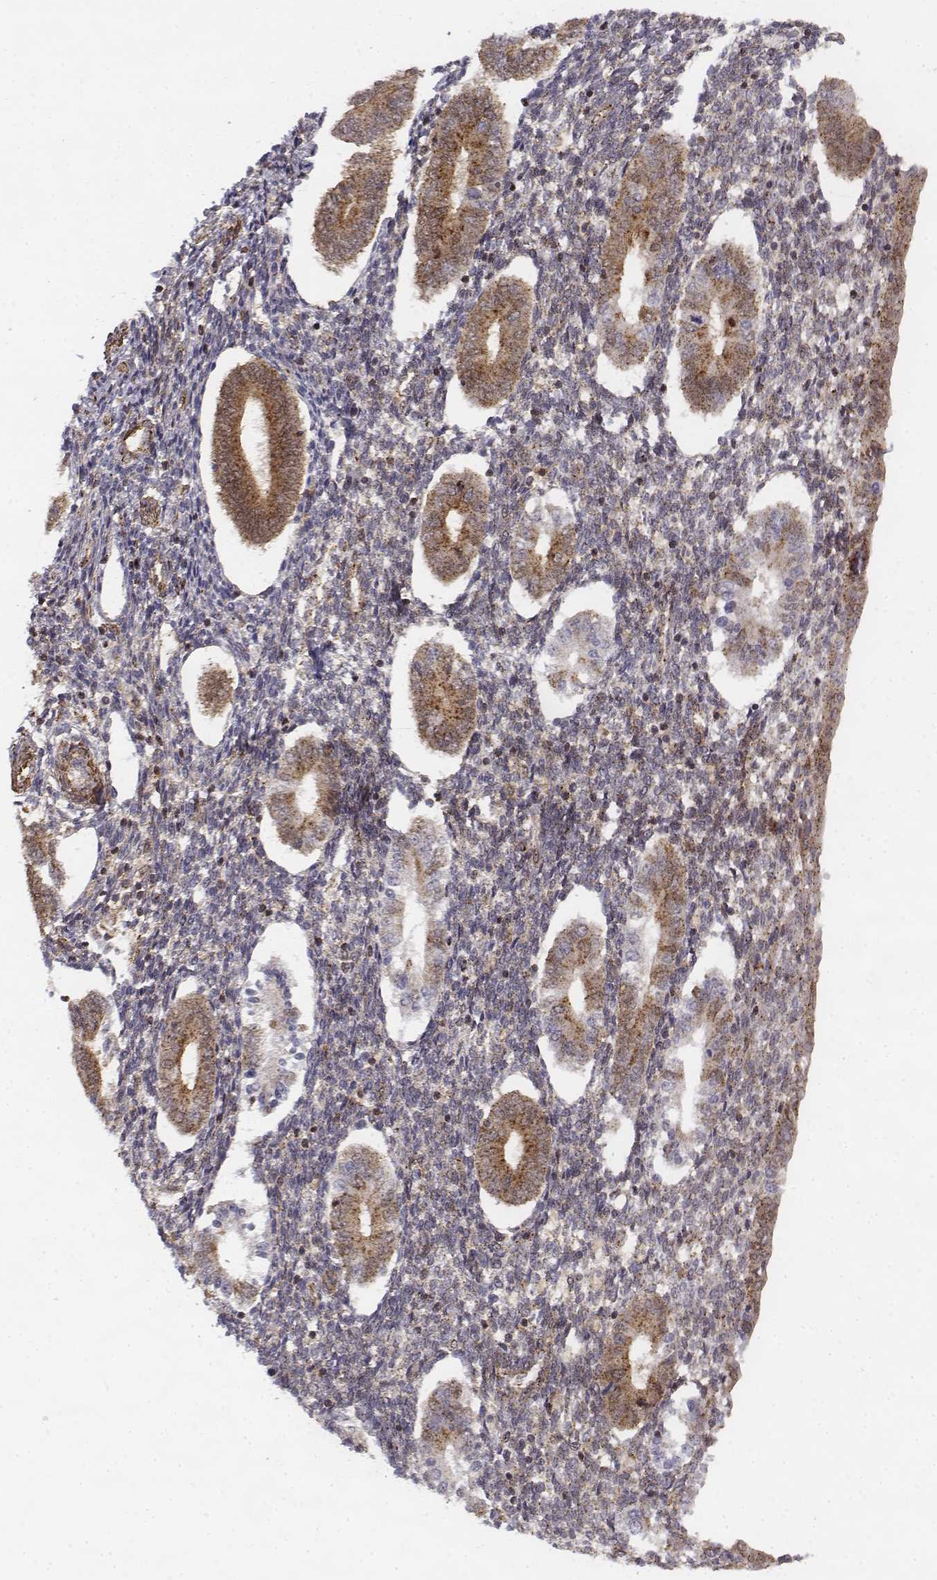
{"staining": {"intensity": "moderate", "quantity": ">75%", "location": "cytoplasmic/membranous"}, "tissue": "endometrium", "cell_type": "Cells in endometrial stroma", "image_type": "normal", "snomed": [{"axis": "morphology", "description": "Normal tissue, NOS"}, {"axis": "topography", "description": "Endometrium"}], "caption": "This histopathology image reveals unremarkable endometrium stained with immunohistochemistry (IHC) to label a protein in brown. The cytoplasmic/membranous of cells in endometrial stroma show moderate positivity for the protein. Nuclei are counter-stained blue.", "gene": "ZFYVE19", "patient": {"sex": "female", "age": 40}}